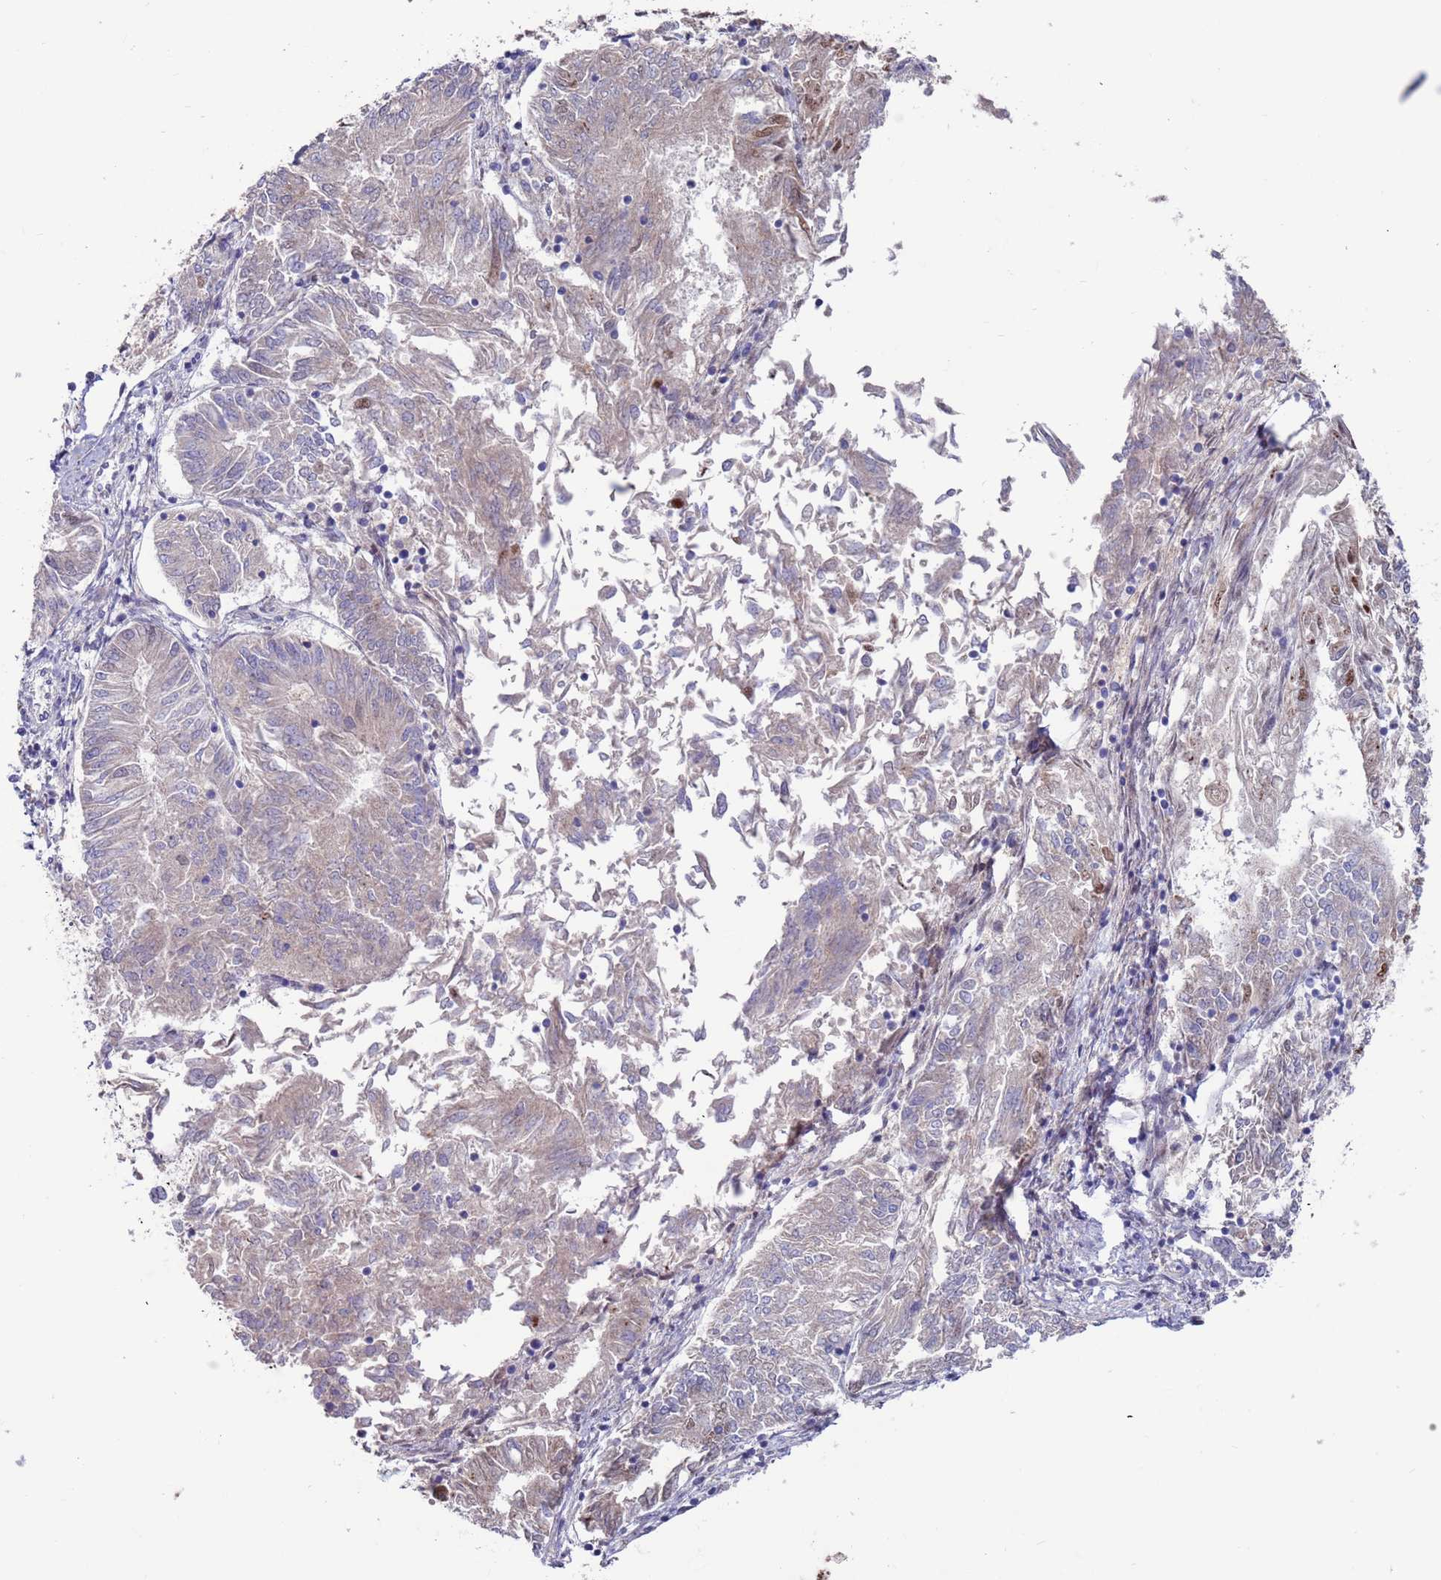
{"staining": {"intensity": "moderate", "quantity": "<25%", "location": "cytoplasmic/membranous,nuclear"}, "tissue": "endometrial cancer", "cell_type": "Tumor cells", "image_type": "cancer", "snomed": [{"axis": "morphology", "description": "Adenocarcinoma, NOS"}, {"axis": "topography", "description": "Endometrium"}], "caption": "Tumor cells exhibit moderate cytoplasmic/membranous and nuclear positivity in approximately <25% of cells in endometrial cancer (adenocarcinoma).", "gene": "FBXO27", "patient": {"sex": "female", "age": 58}}